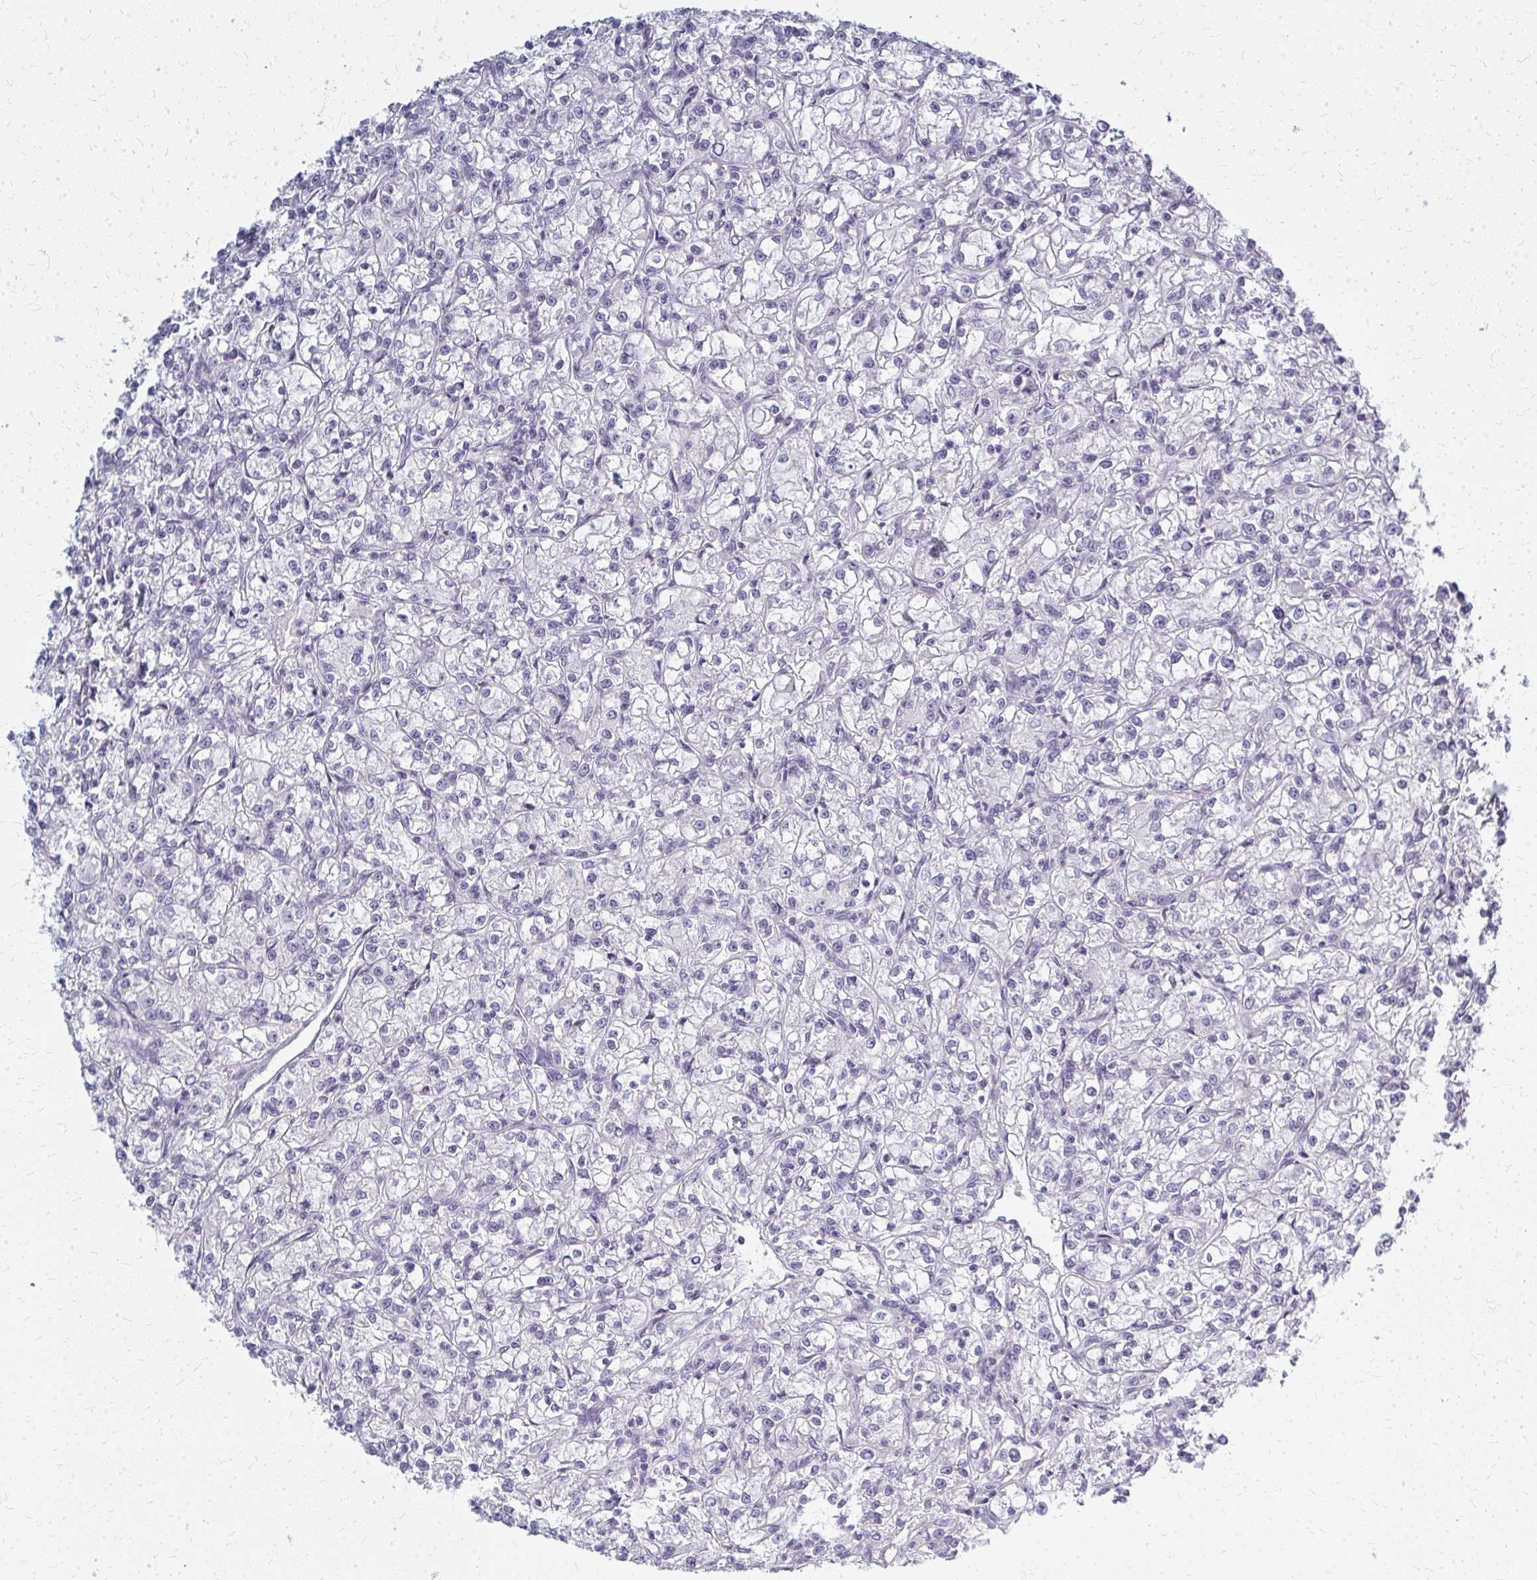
{"staining": {"intensity": "negative", "quantity": "none", "location": "none"}, "tissue": "renal cancer", "cell_type": "Tumor cells", "image_type": "cancer", "snomed": [{"axis": "morphology", "description": "Adenocarcinoma, NOS"}, {"axis": "topography", "description": "Kidney"}], "caption": "A high-resolution photomicrograph shows immunohistochemistry (IHC) staining of renal cancer (adenocarcinoma), which exhibits no significant positivity in tumor cells.", "gene": "CASQ2", "patient": {"sex": "female", "age": 59}}